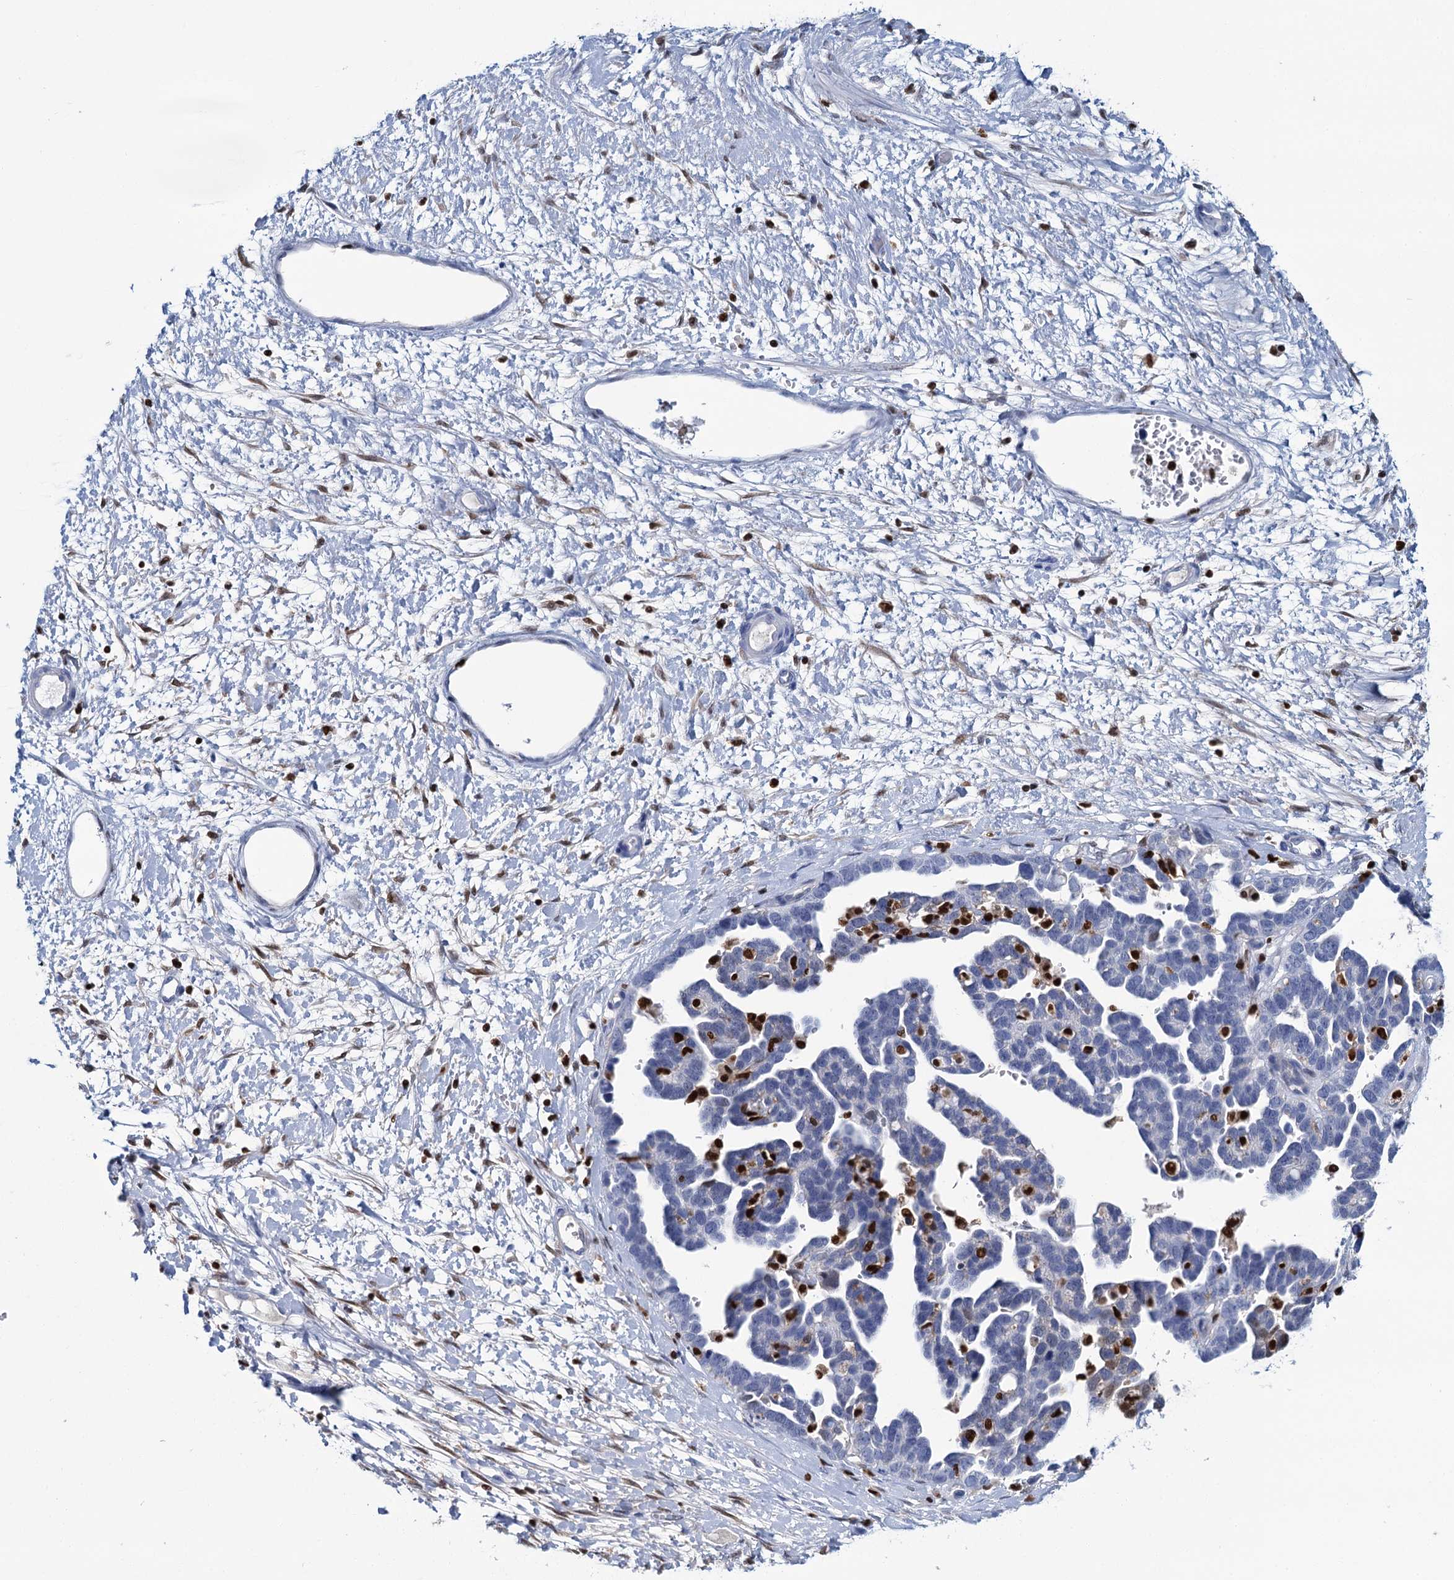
{"staining": {"intensity": "negative", "quantity": "none", "location": "none"}, "tissue": "ovarian cancer", "cell_type": "Tumor cells", "image_type": "cancer", "snomed": [{"axis": "morphology", "description": "Cystadenocarcinoma, serous, NOS"}, {"axis": "topography", "description": "Ovary"}], "caption": "High magnification brightfield microscopy of serous cystadenocarcinoma (ovarian) stained with DAB (3,3'-diaminobenzidine) (brown) and counterstained with hematoxylin (blue): tumor cells show no significant expression.", "gene": "CELF2", "patient": {"sex": "female", "age": 54}}